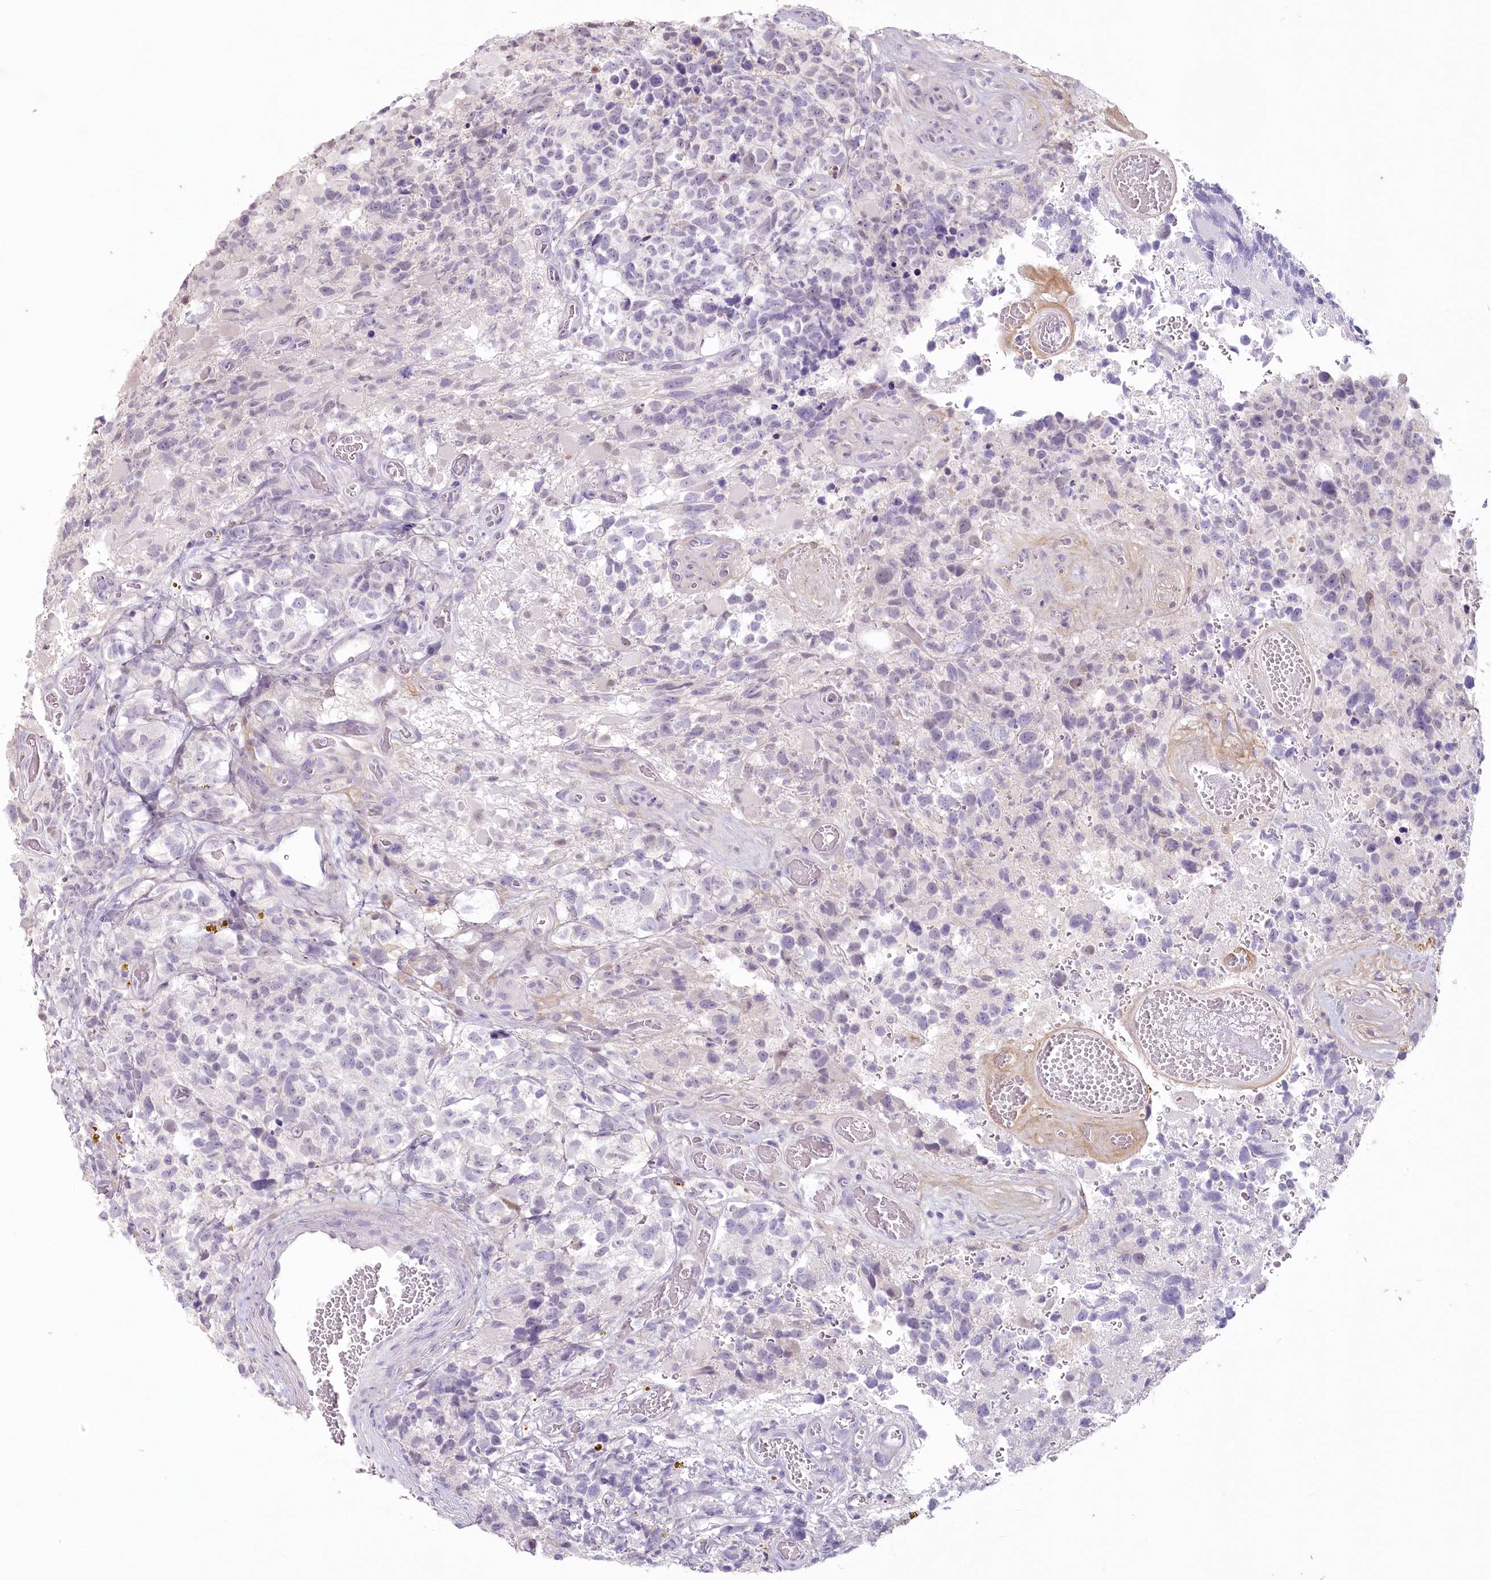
{"staining": {"intensity": "negative", "quantity": "none", "location": "none"}, "tissue": "glioma", "cell_type": "Tumor cells", "image_type": "cancer", "snomed": [{"axis": "morphology", "description": "Glioma, malignant, High grade"}, {"axis": "topography", "description": "Brain"}], "caption": "The micrograph displays no significant expression in tumor cells of malignant glioma (high-grade).", "gene": "USP11", "patient": {"sex": "male", "age": 69}}